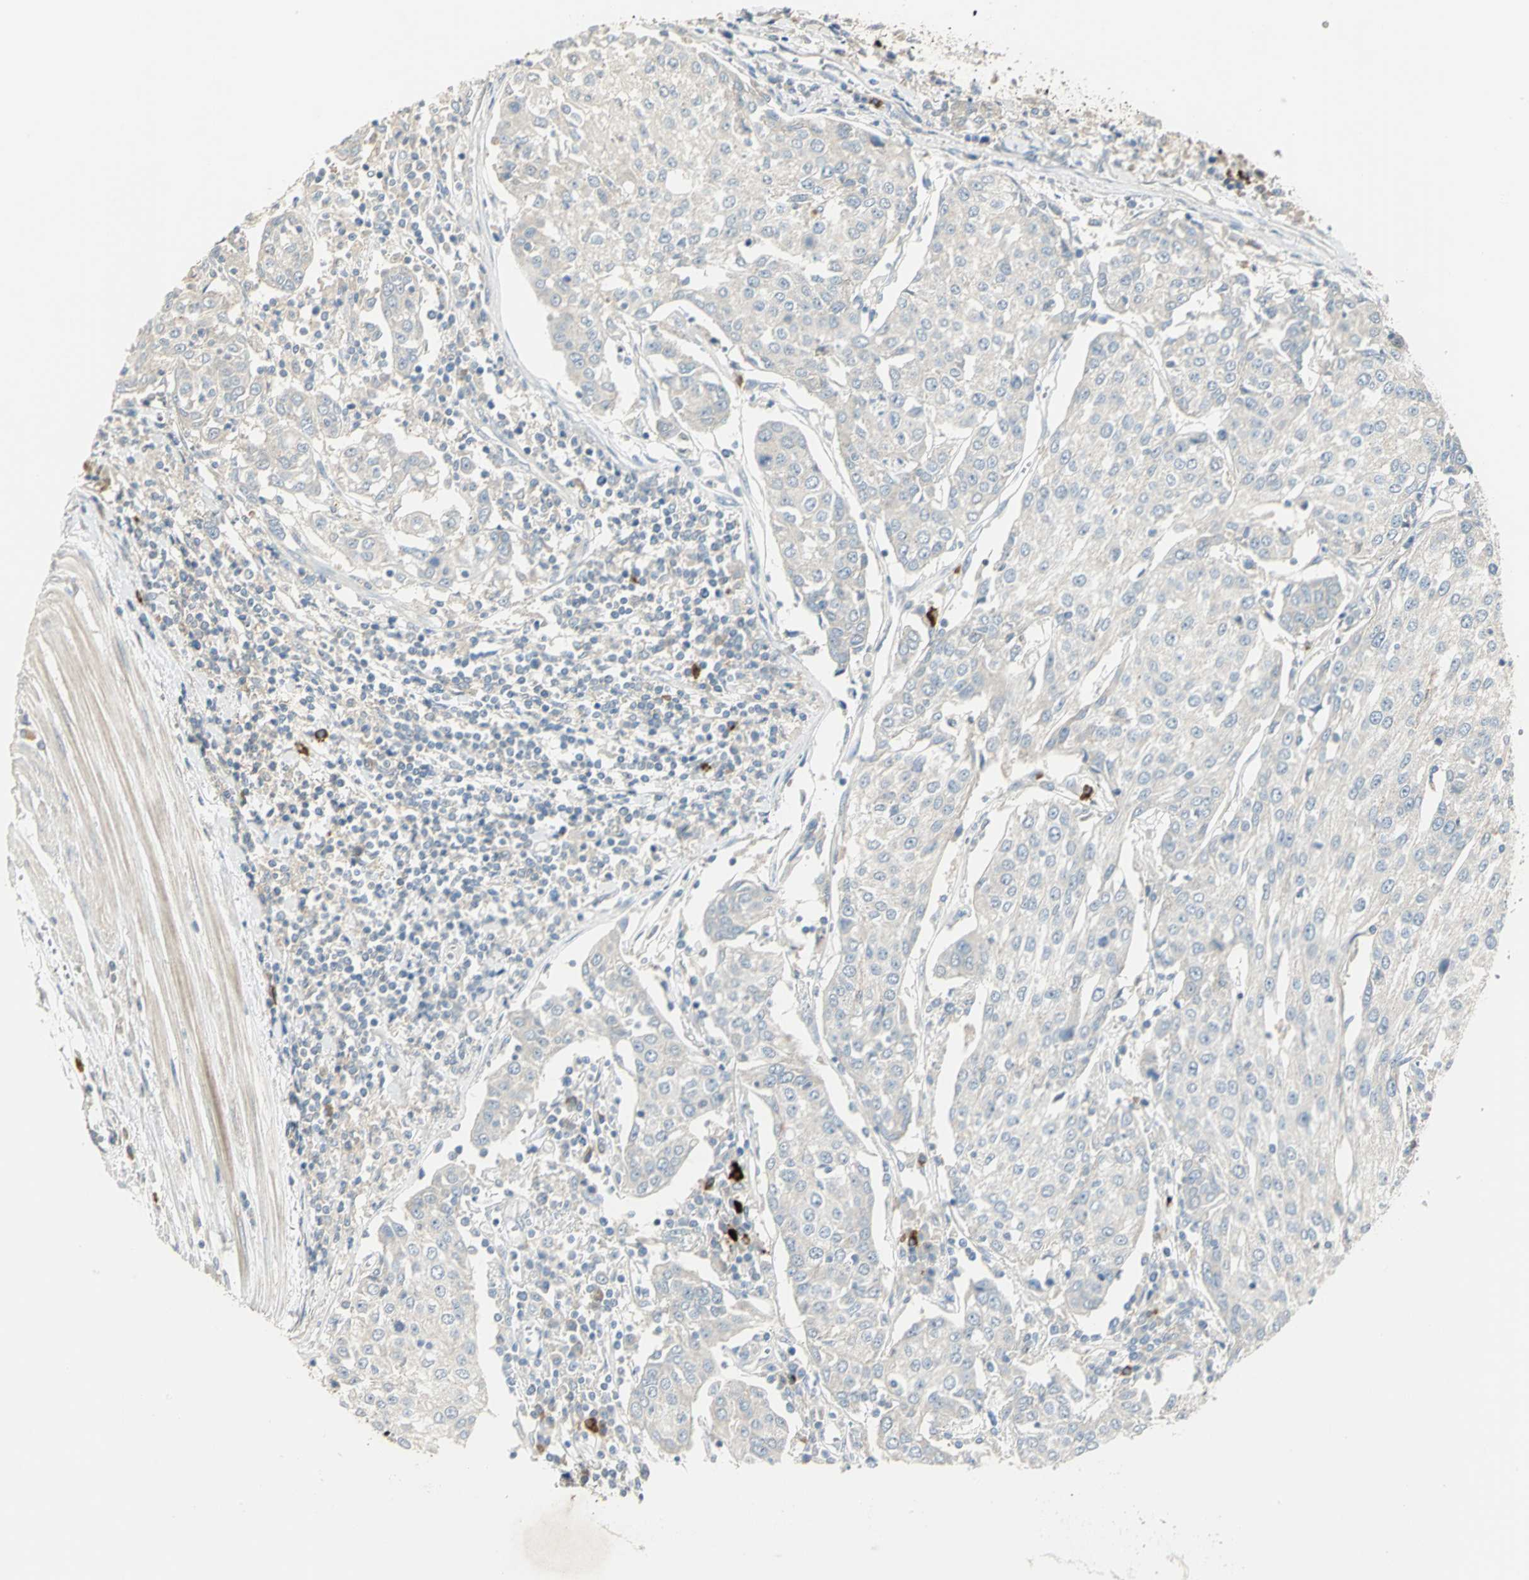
{"staining": {"intensity": "weak", "quantity": "25%-75%", "location": "cytoplasmic/membranous"}, "tissue": "urothelial cancer", "cell_type": "Tumor cells", "image_type": "cancer", "snomed": [{"axis": "morphology", "description": "Urothelial carcinoma, High grade"}, {"axis": "topography", "description": "Urinary bladder"}], "caption": "Immunohistochemical staining of urothelial carcinoma (high-grade) displays weak cytoplasmic/membranous protein expression in about 25%-75% of tumor cells.", "gene": "PROC", "patient": {"sex": "female", "age": 85}}